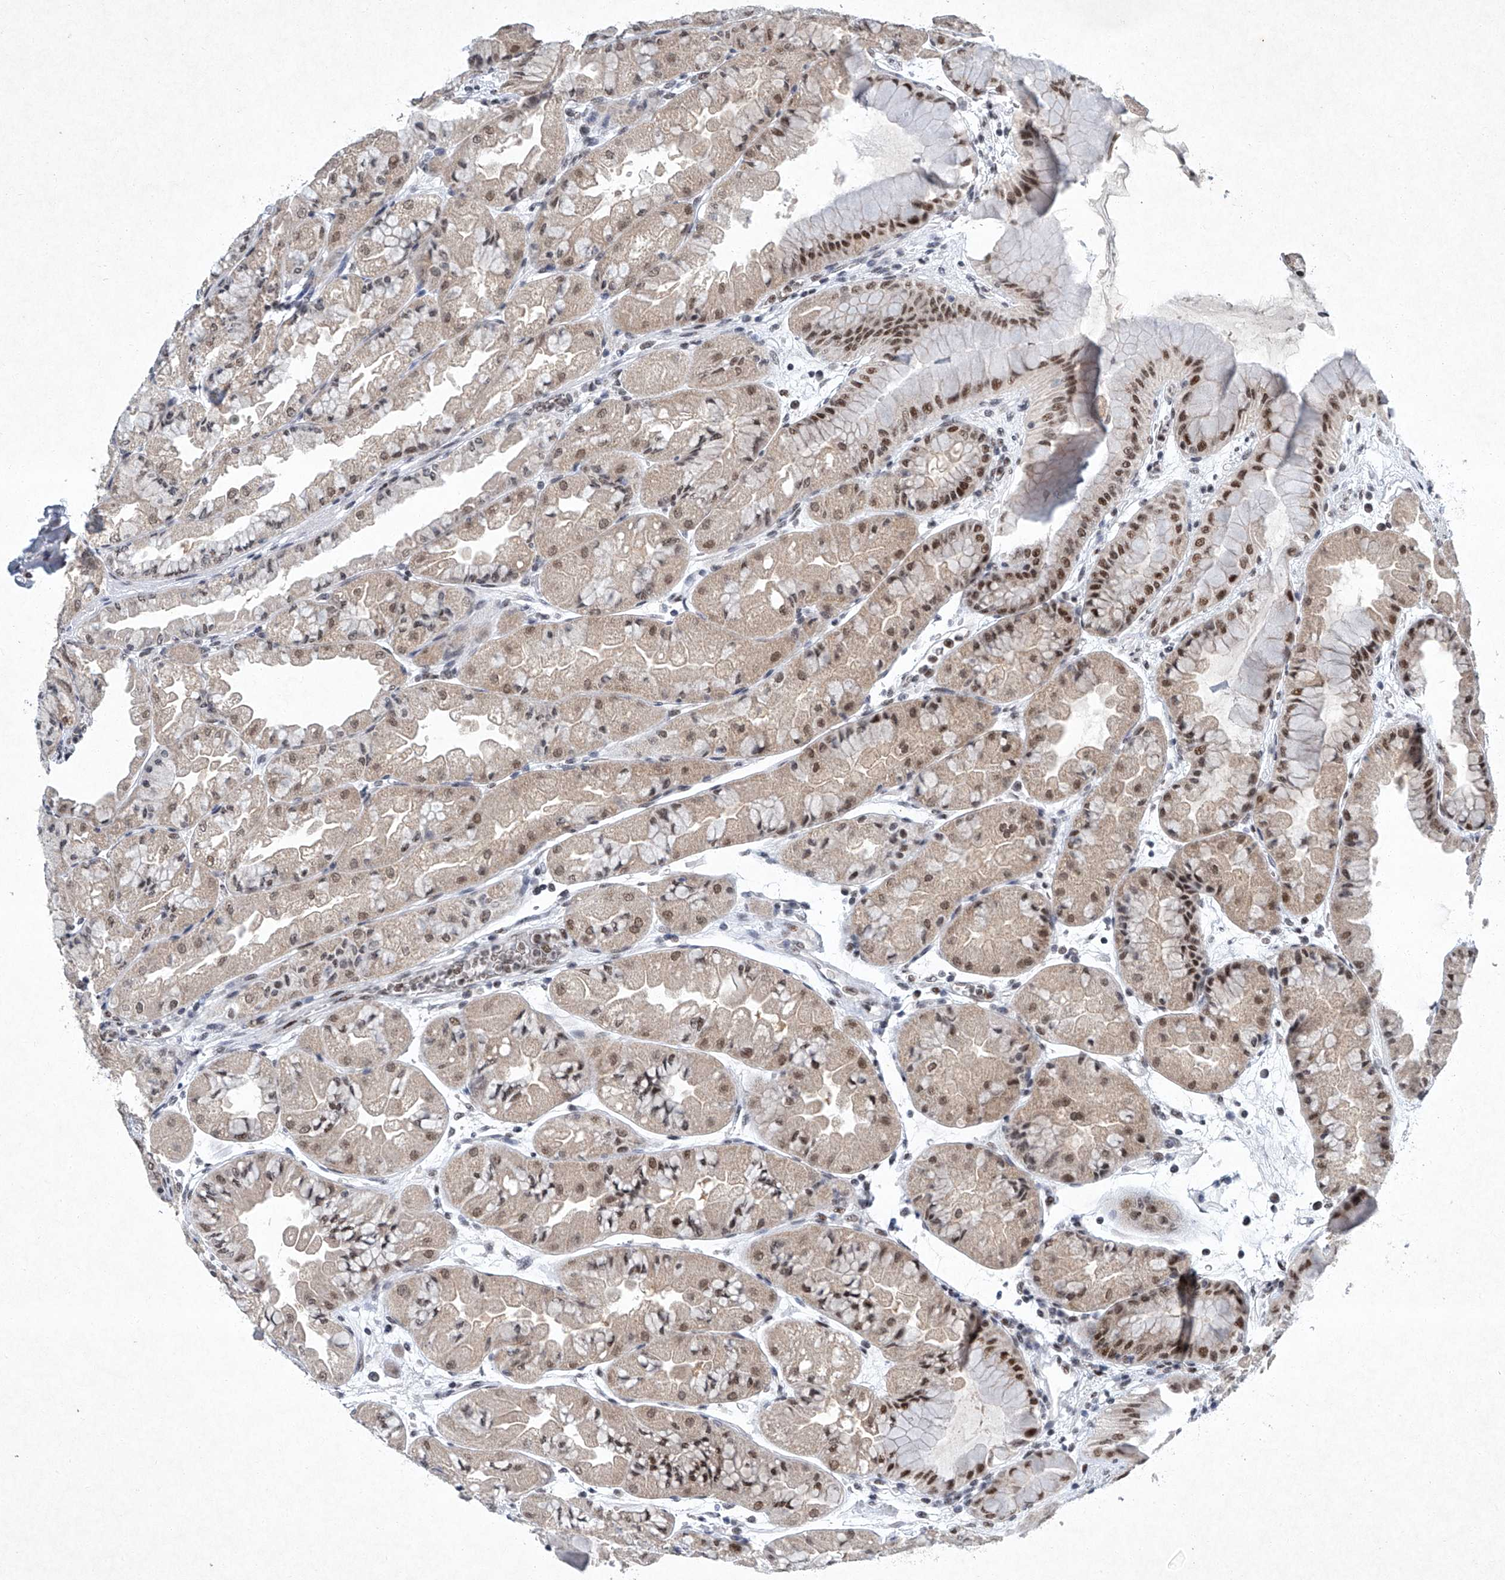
{"staining": {"intensity": "strong", "quantity": "25%-75%", "location": "nuclear"}, "tissue": "stomach", "cell_type": "Glandular cells", "image_type": "normal", "snomed": [{"axis": "morphology", "description": "Normal tissue, NOS"}, {"axis": "topography", "description": "Stomach, upper"}], "caption": "A high-resolution photomicrograph shows immunohistochemistry staining of benign stomach, which displays strong nuclear staining in about 25%-75% of glandular cells.", "gene": "TFDP1", "patient": {"sex": "male", "age": 47}}